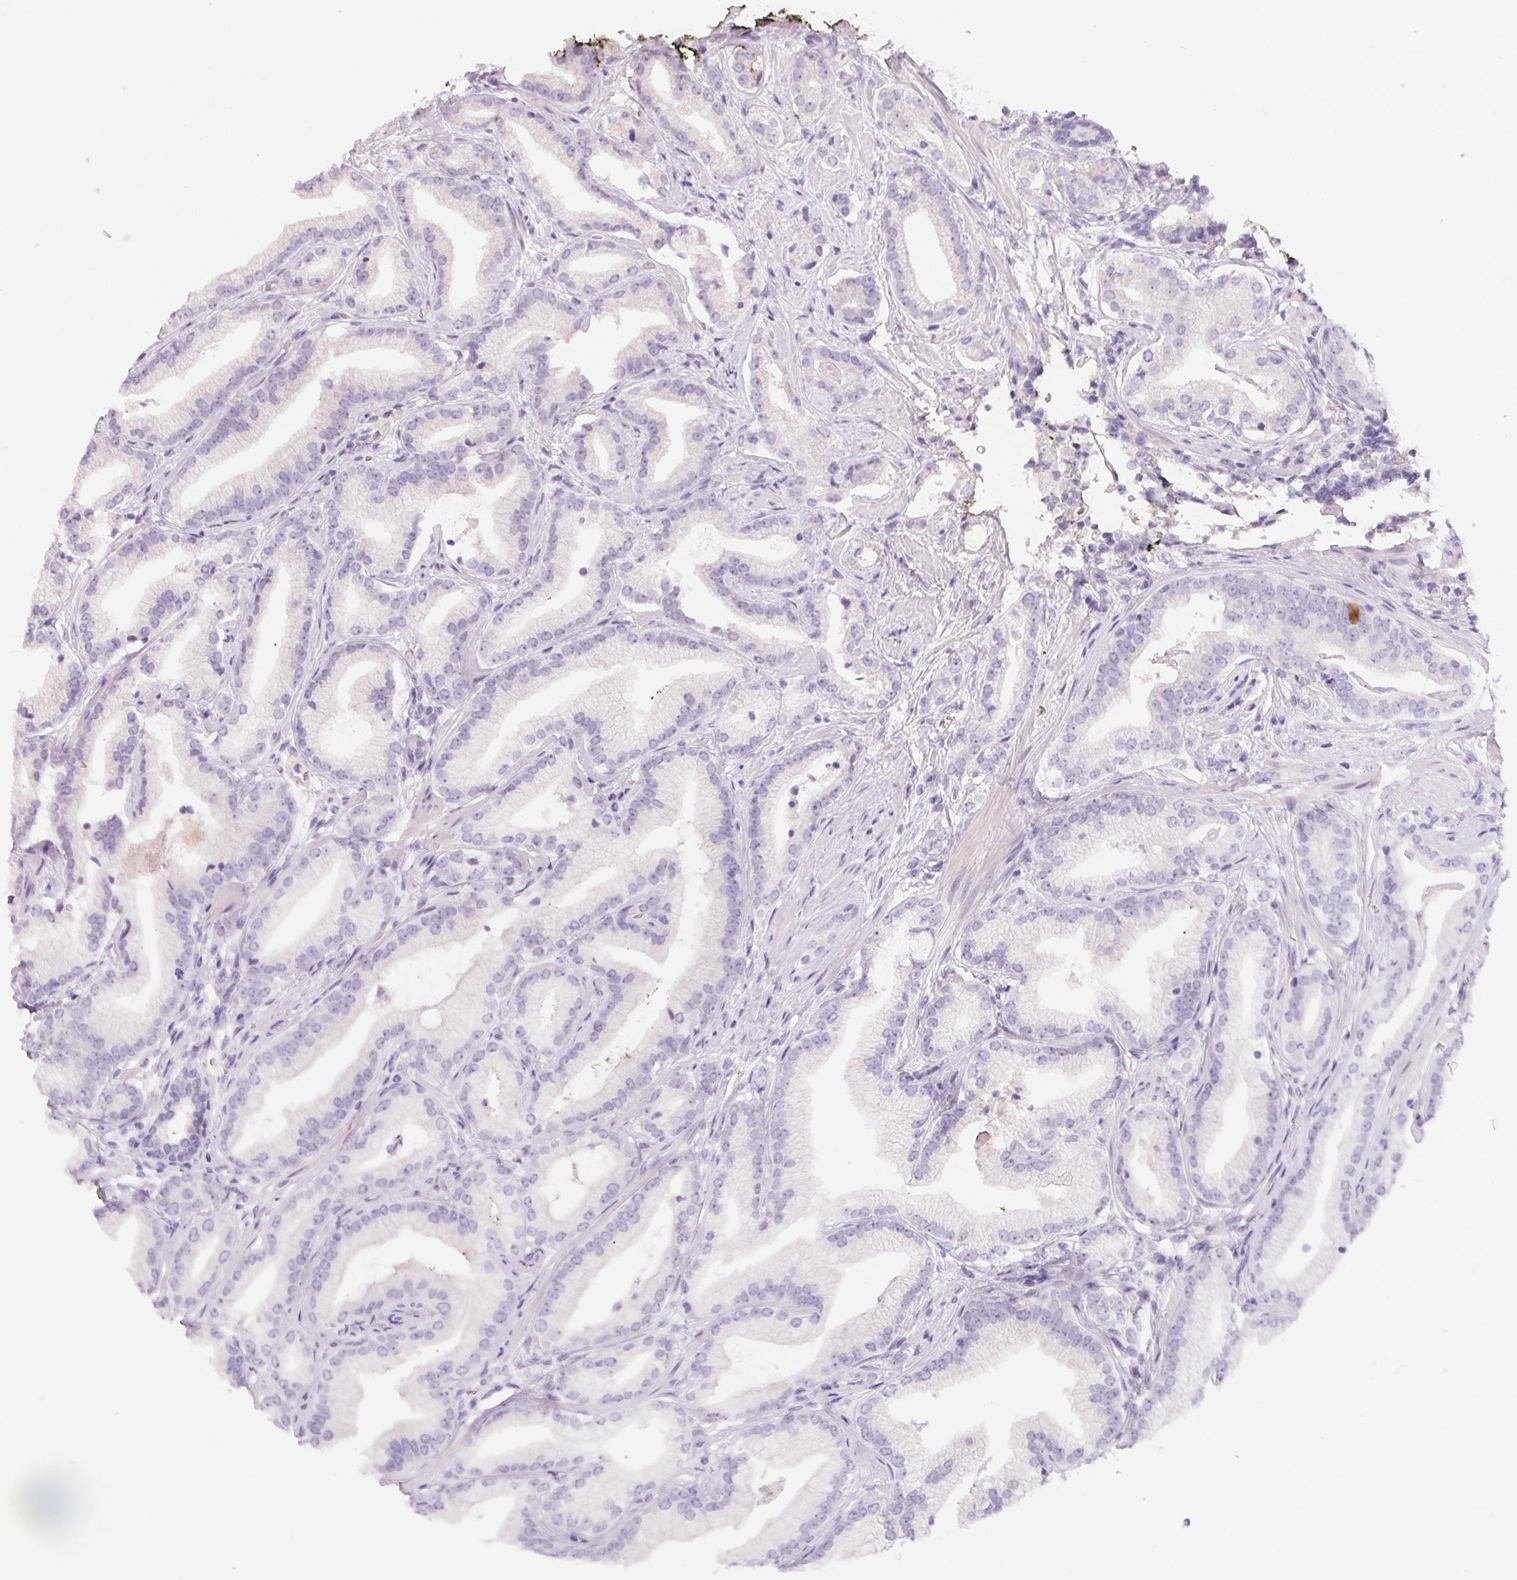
{"staining": {"intensity": "negative", "quantity": "none", "location": "none"}, "tissue": "prostate cancer", "cell_type": "Tumor cells", "image_type": "cancer", "snomed": [{"axis": "morphology", "description": "Adenocarcinoma, Low grade"}, {"axis": "topography", "description": "Prostate"}], "caption": "This is an immunohistochemistry micrograph of human prostate cancer. There is no positivity in tumor cells.", "gene": "RPTN", "patient": {"sex": "male", "age": 62}}